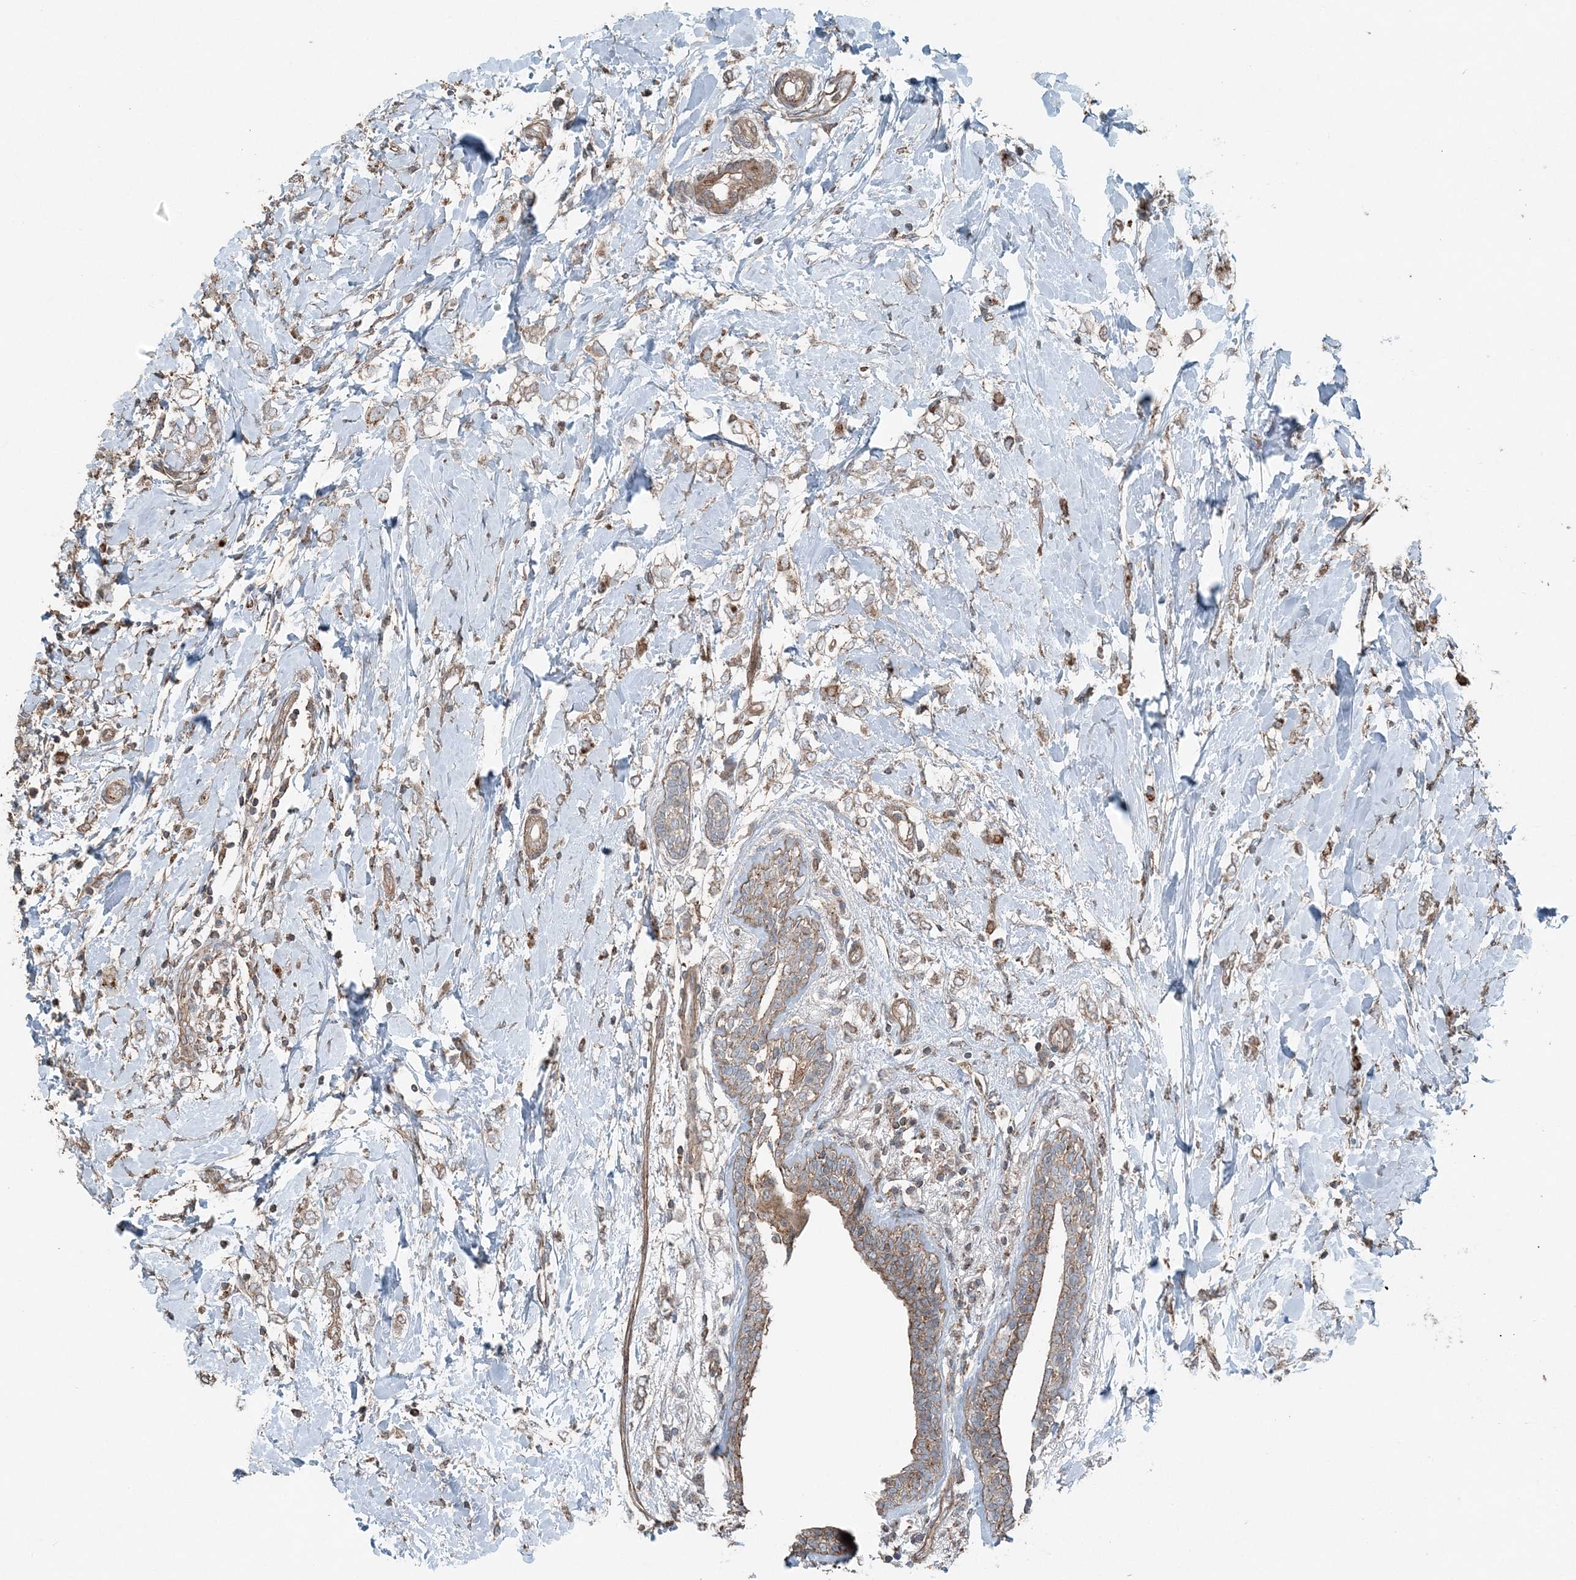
{"staining": {"intensity": "weak", "quantity": ">75%", "location": "cytoplasmic/membranous"}, "tissue": "breast cancer", "cell_type": "Tumor cells", "image_type": "cancer", "snomed": [{"axis": "morphology", "description": "Normal tissue, NOS"}, {"axis": "morphology", "description": "Lobular carcinoma"}, {"axis": "topography", "description": "Breast"}], "caption": "Protein expression analysis of human breast cancer (lobular carcinoma) reveals weak cytoplasmic/membranous positivity in approximately >75% of tumor cells. (DAB (3,3'-diaminobenzidine) IHC with brightfield microscopy, high magnification).", "gene": "KY", "patient": {"sex": "female", "age": 47}}